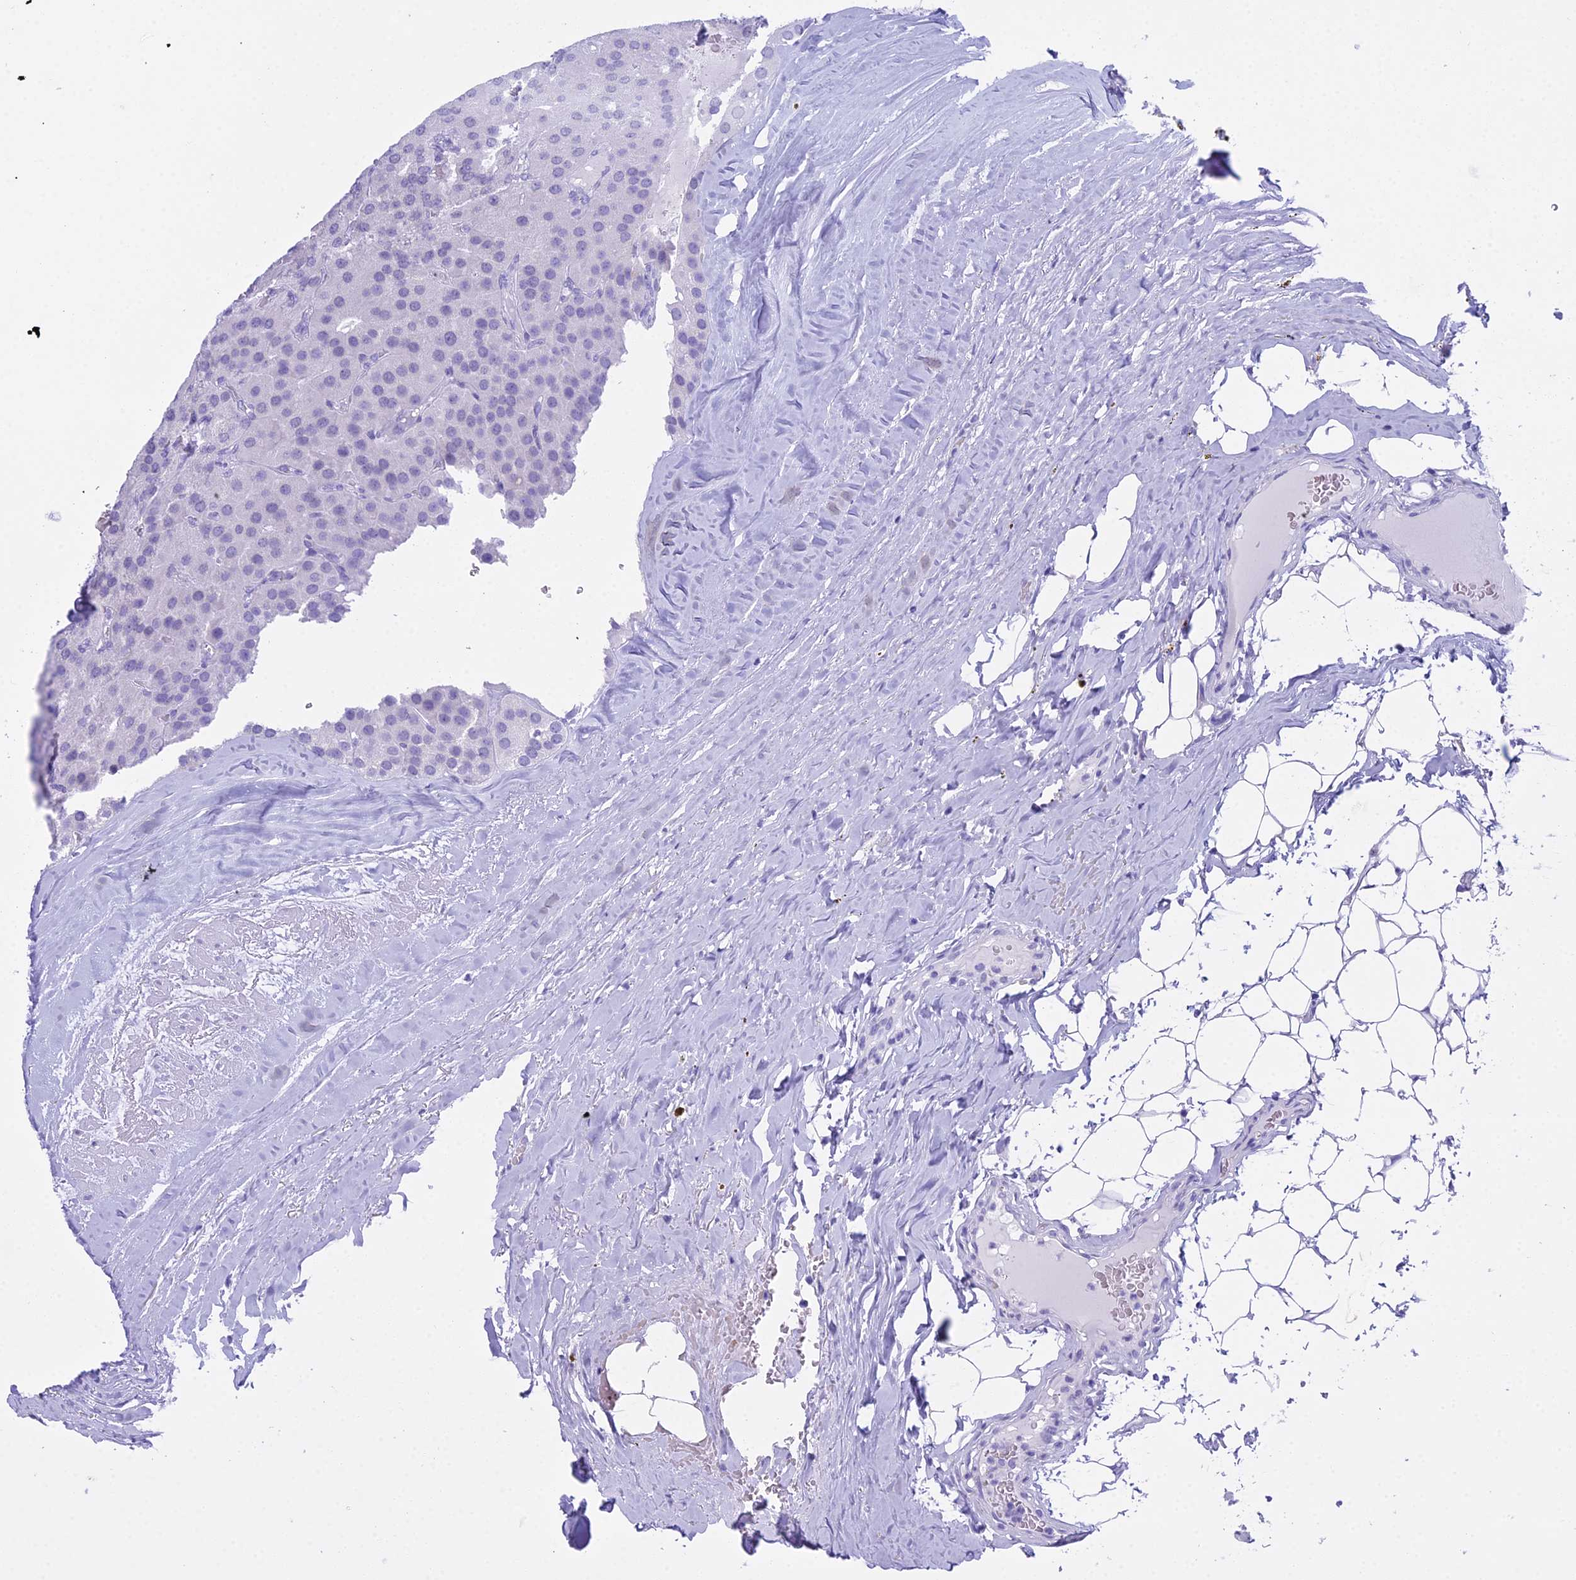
{"staining": {"intensity": "negative", "quantity": "none", "location": "none"}, "tissue": "parathyroid gland", "cell_type": "Glandular cells", "image_type": "normal", "snomed": [{"axis": "morphology", "description": "Normal tissue, NOS"}, {"axis": "morphology", "description": "Adenoma, NOS"}, {"axis": "topography", "description": "Parathyroid gland"}], "caption": "The IHC image has no significant staining in glandular cells of parathyroid gland.", "gene": "RNPS1", "patient": {"sex": "female", "age": 86}}